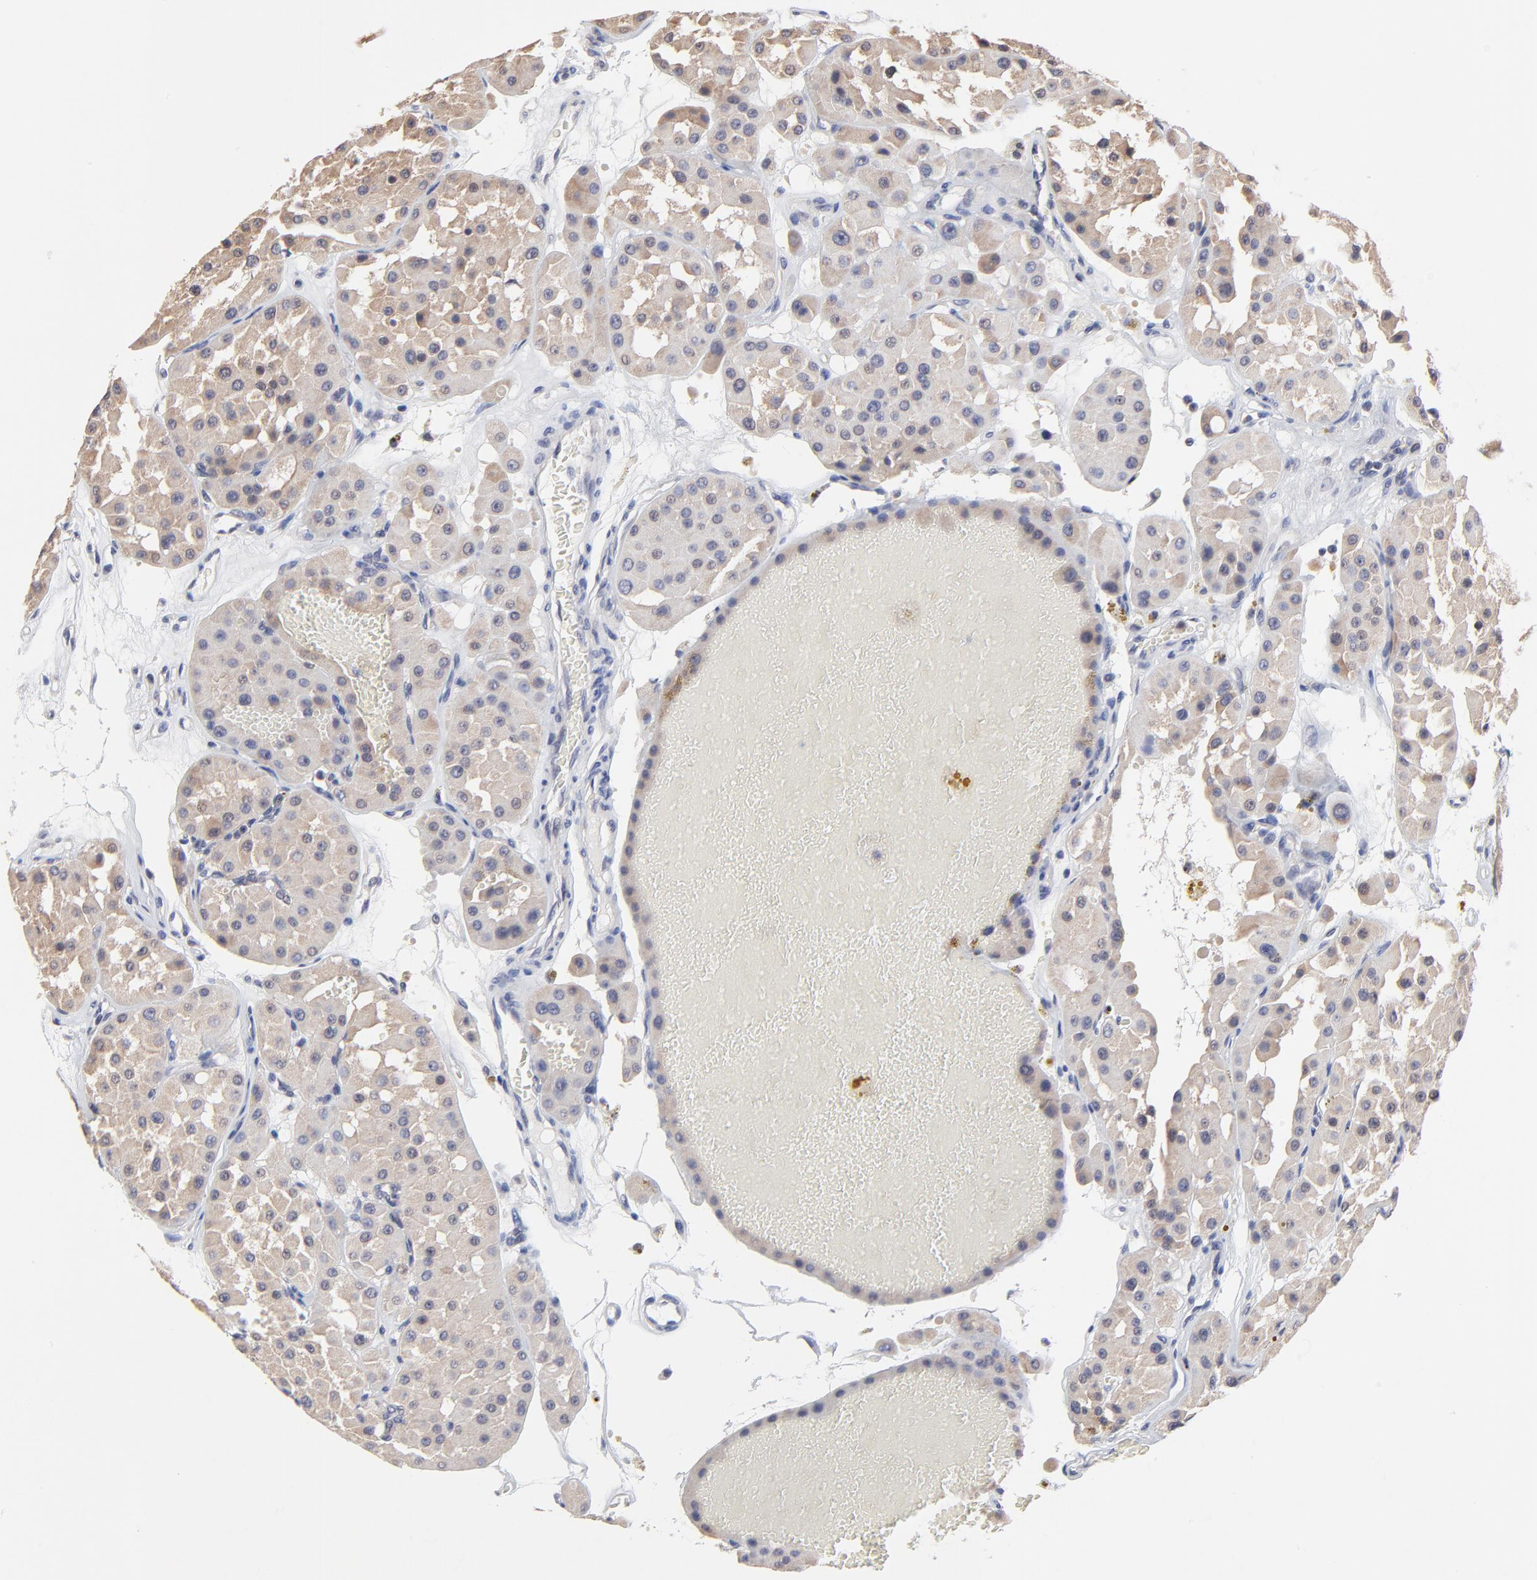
{"staining": {"intensity": "weak", "quantity": "25%-75%", "location": "cytoplasmic/membranous"}, "tissue": "renal cancer", "cell_type": "Tumor cells", "image_type": "cancer", "snomed": [{"axis": "morphology", "description": "Adenocarcinoma, uncertain malignant potential"}, {"axis": "topography", "description": "Kidney"}], "caption": "A brown stain highlights weak cytoplasmic/membranous positivity of a protein in renal cancer tumor cells.", "gene": "FBXO8", "patient": {"sex": "male", "age": 63}}